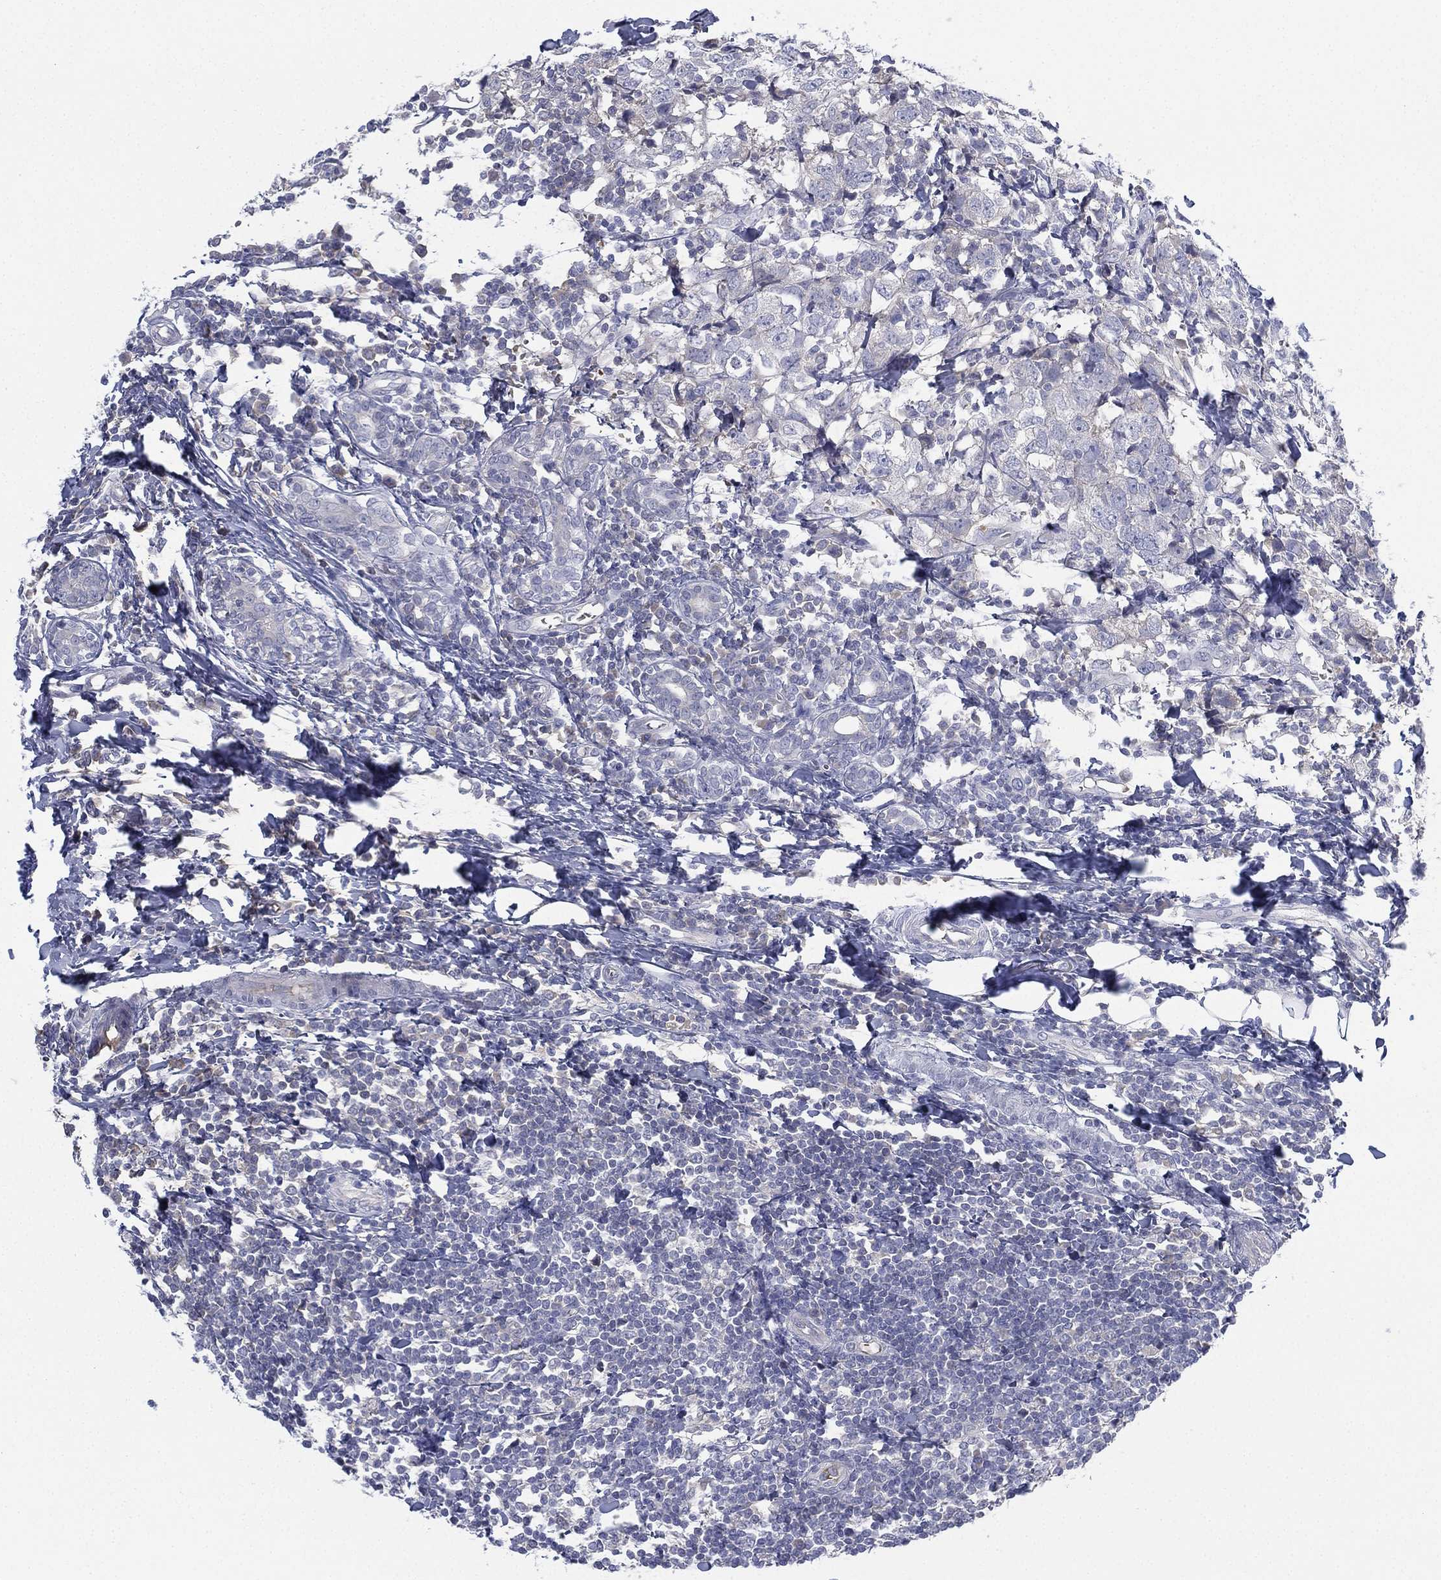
{"staining": {"intensity": "negative", "quantity": "none", "location": "none"}, "tissue": "breast cancer", "cell_type": "Tumor cells", "image_type": "cancer", "snomed": [{"axis": "morphology", "description": "Duct carcinoma"}, {"axis": "topography", "description": "Breast"}], "caption": "Tumor cells show no significant expression in breast cancer.", "gene": "CYP2D6", "patient": {"sex": "female", "age": 30}}